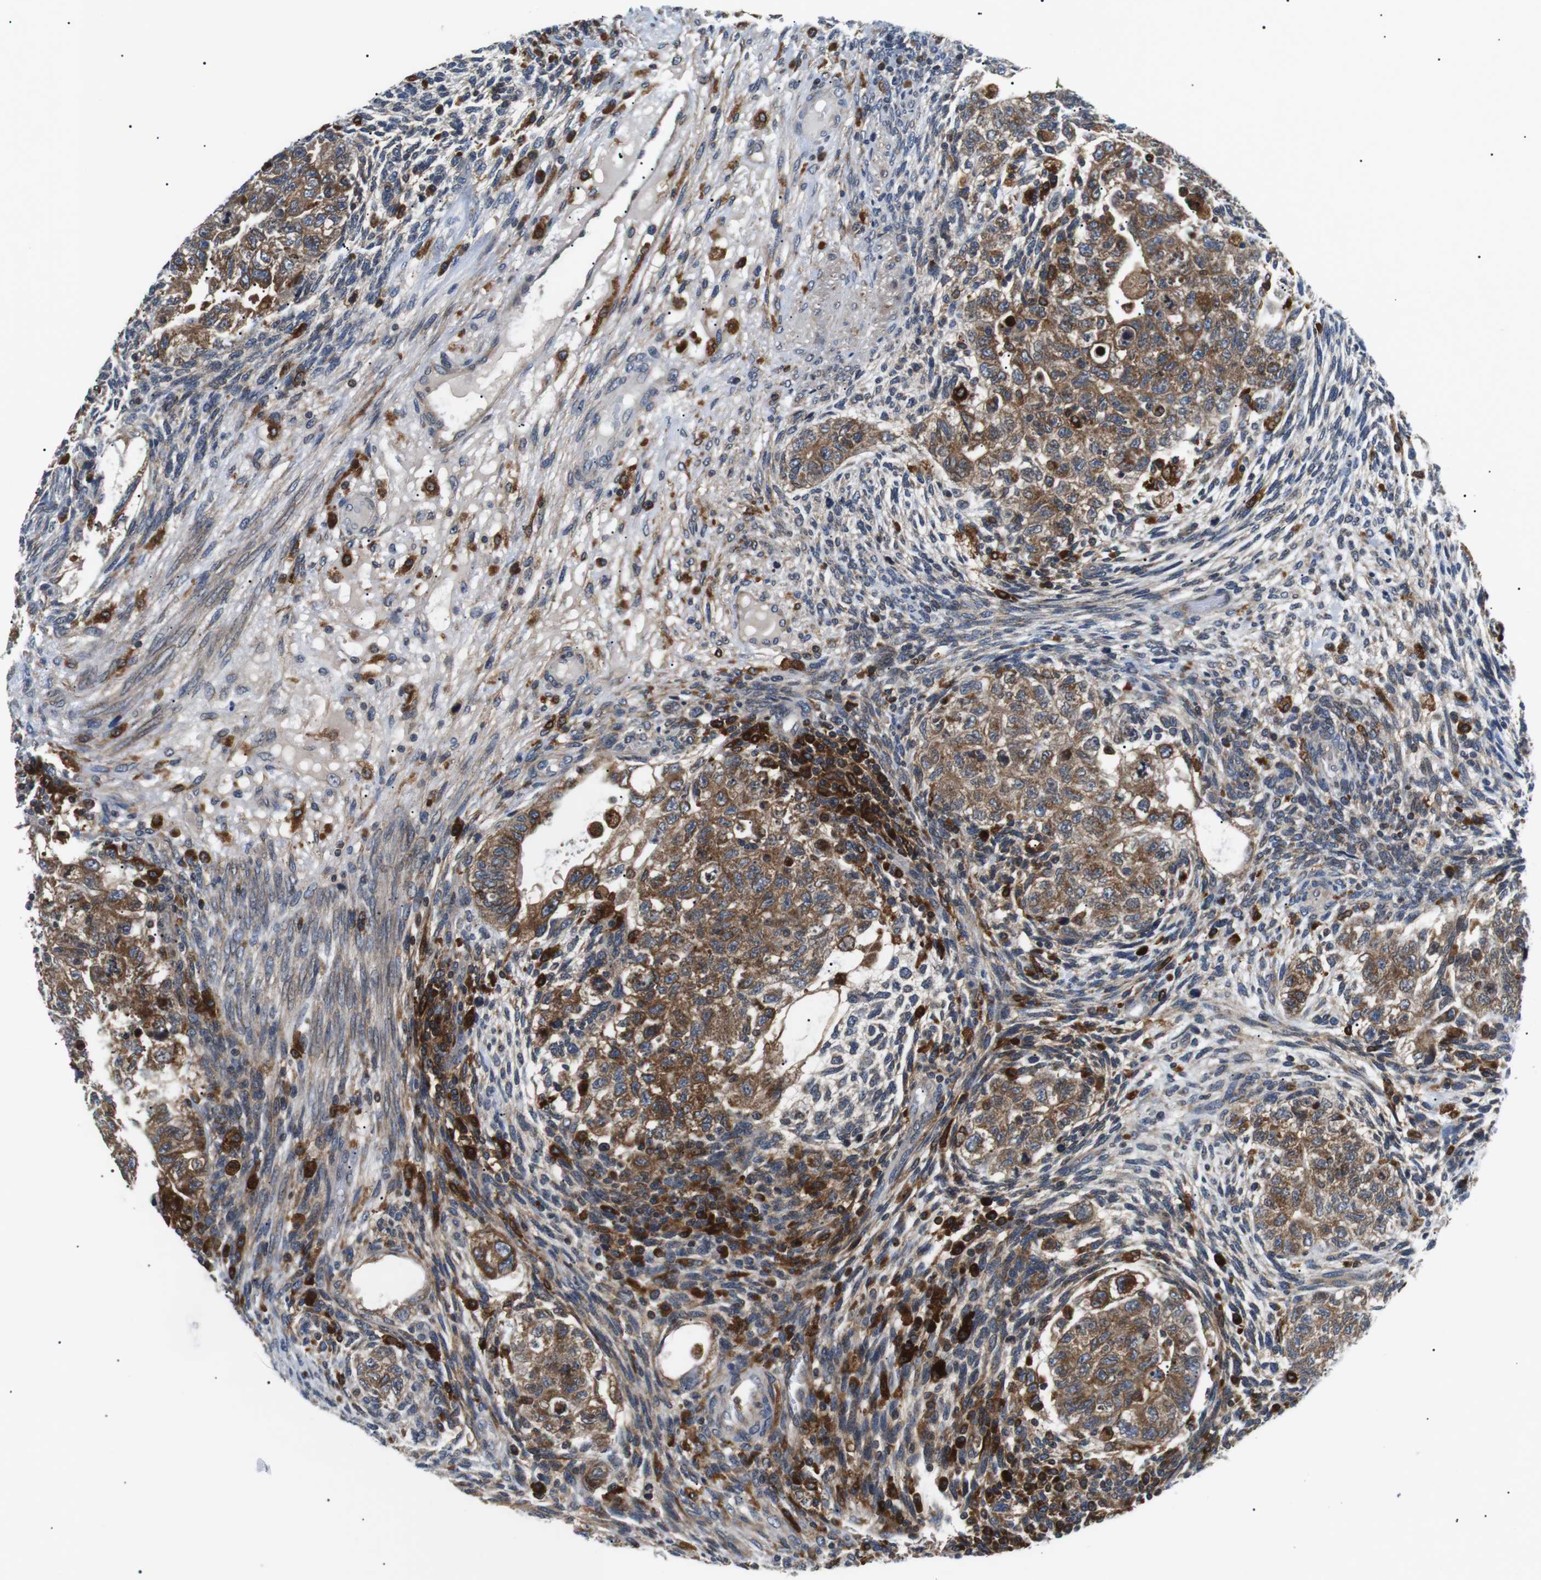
{"staining": {"intensity": "moderate", "quantity": ">75%", "location": "cytoplasmic/membranous"}, "tissue": "testis cancer", "cell_type": "Tumor cells", "image_type": "cancer", "snomed": [{"axis": "morphology", "description": "Normal tissue, NOS"}, {"axis": "morphology", "description": "Carcinoma, Embryonal, NOS"}, {"axis": "topography", "description": "Testis"}], "caption": "Embryonal carcinoma (testis) stained with IHC demonstrates moderate cytoplasmic/membranous staining in about >75% of tumor cells.", "gene": "RAB9A", "patient": {"sex": "male", "age": 36}}